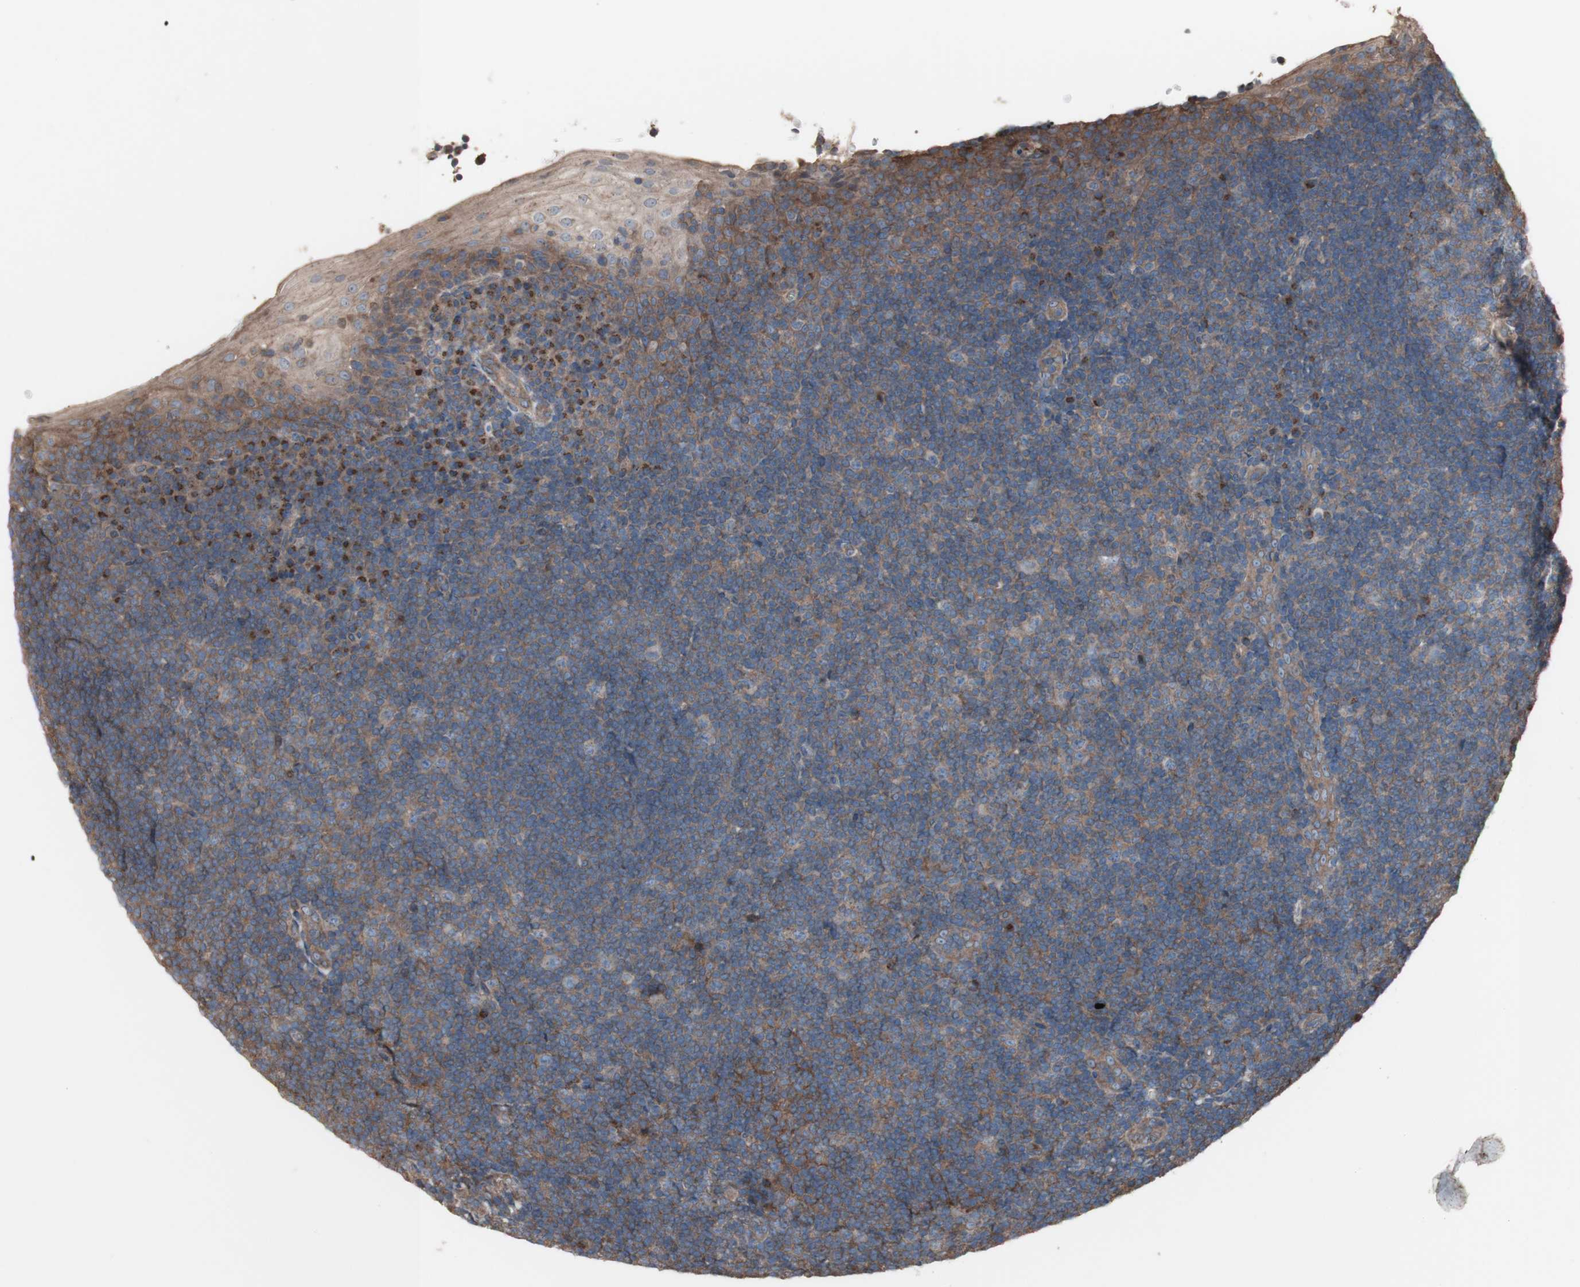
{"staining": {"intensity": "weak", "quantity": ">75%", "location": "cytoplasmic/membranous"}, "tissue": "tonsil", "cell_type": "Germinal center cells", "image_type": "normal", "snomed": [{"axis": "morphology", "description": "Normal tissue, NOS"}, {"axis": "topography", "description": "Tonsil"}], "caption": "This photomicrograph displays immunohistochemistry staining of unremarkable human tonsil, with low weak cytoplasmic/membranous staining in approximately >75% of germinal center cells.", "gene": "COPB1", "patient": {"sex": "male", "age": 37}}